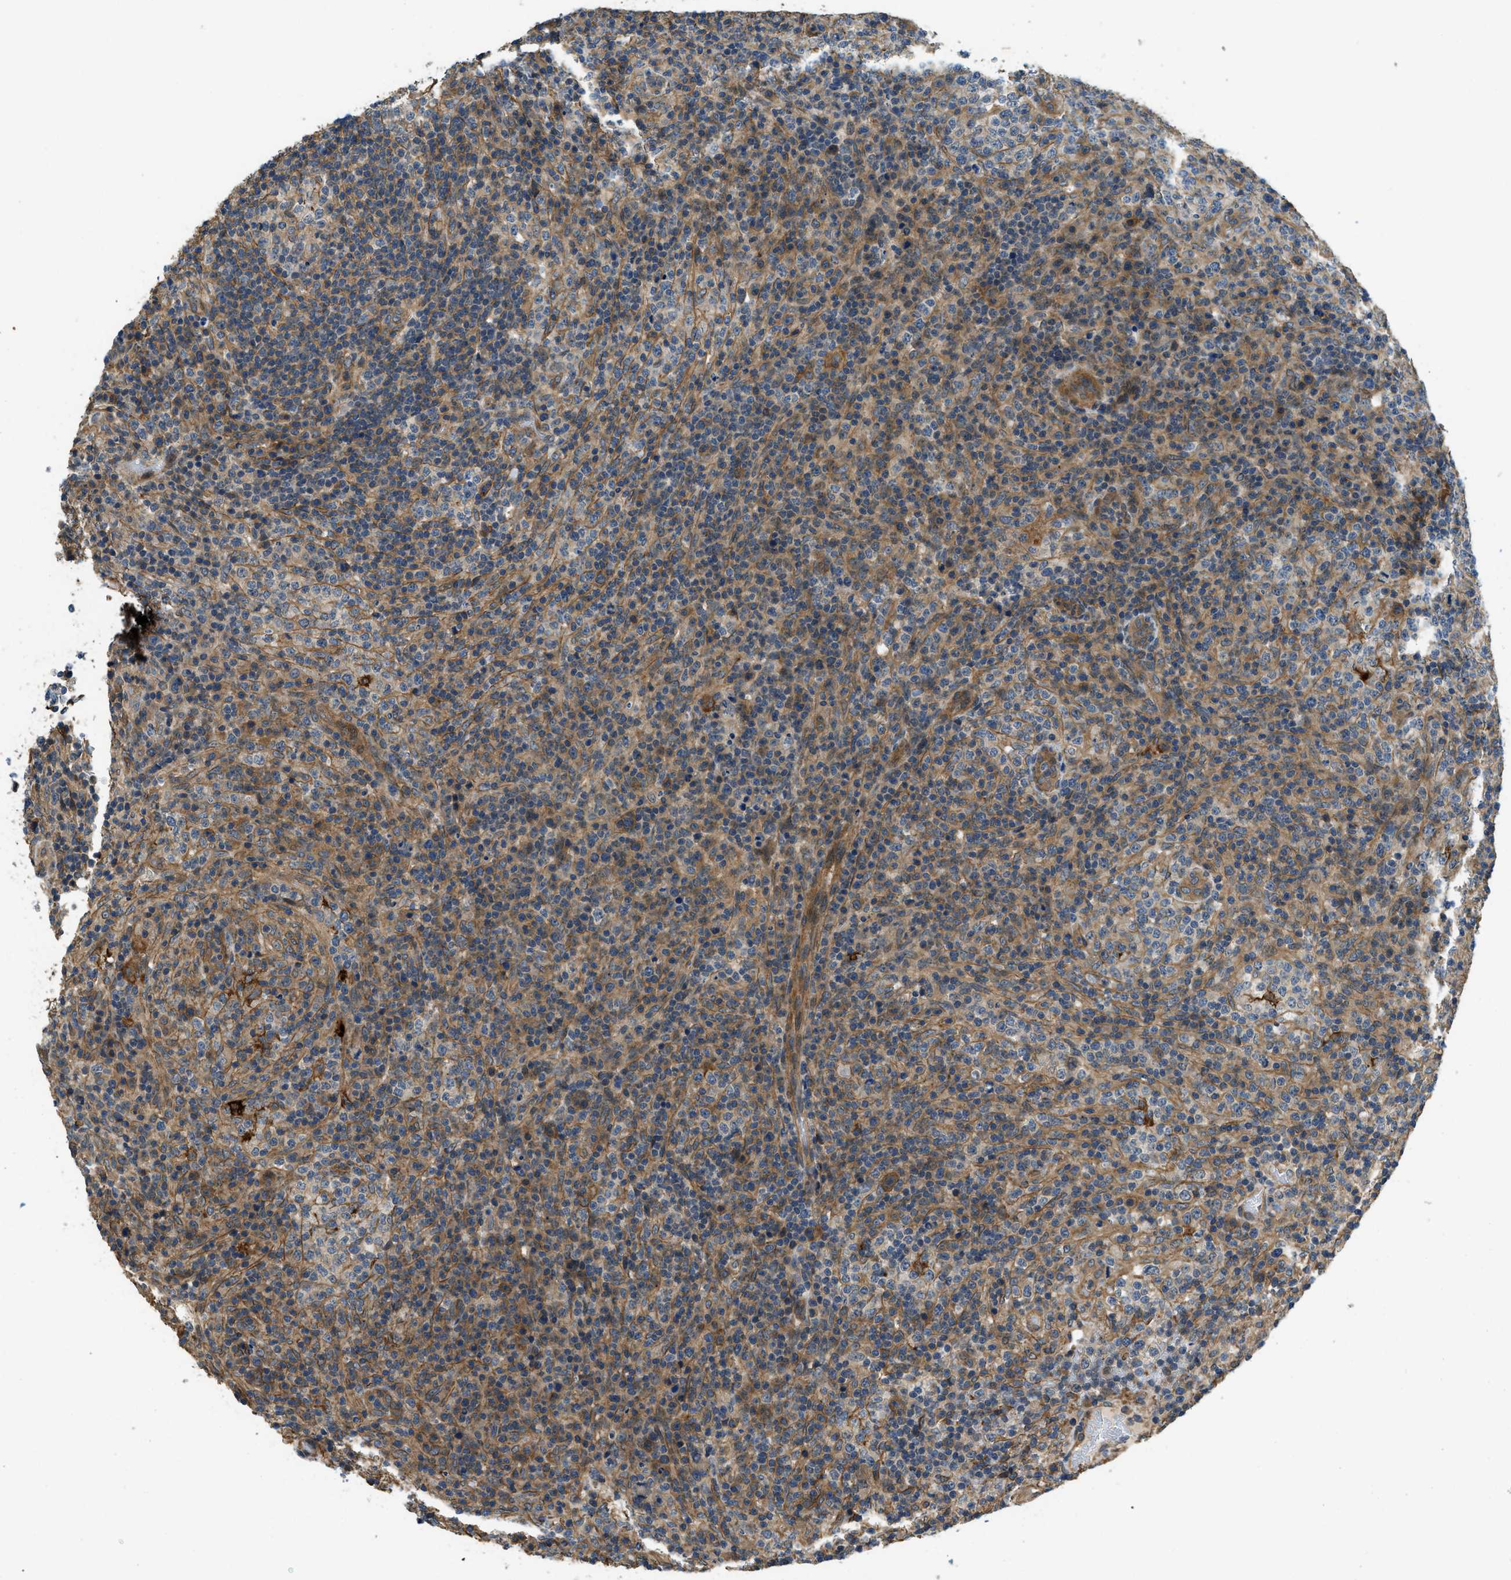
{"staining": {"intensity": "moderate", "quantity": "<25%", "location": "cytoplasmic/membranous"}, "tissue": "lymphoma", "cell_type": "Tumor cells", "image_type": "cancer", "snomed": [{"axis": "morphology", "description": "Malignant lymphoma, non-Hodgkin's type, High grade"}, {"axis": "topography", "description": "Lymph node"}], "caption": "A histopathology image of human lymphoma stained for a protein demonstrates moderate cytoplasmic/membranous brown staining in tumor cells.", "gene": "CGN", "patient": {"sex": "female", "age": 76}}